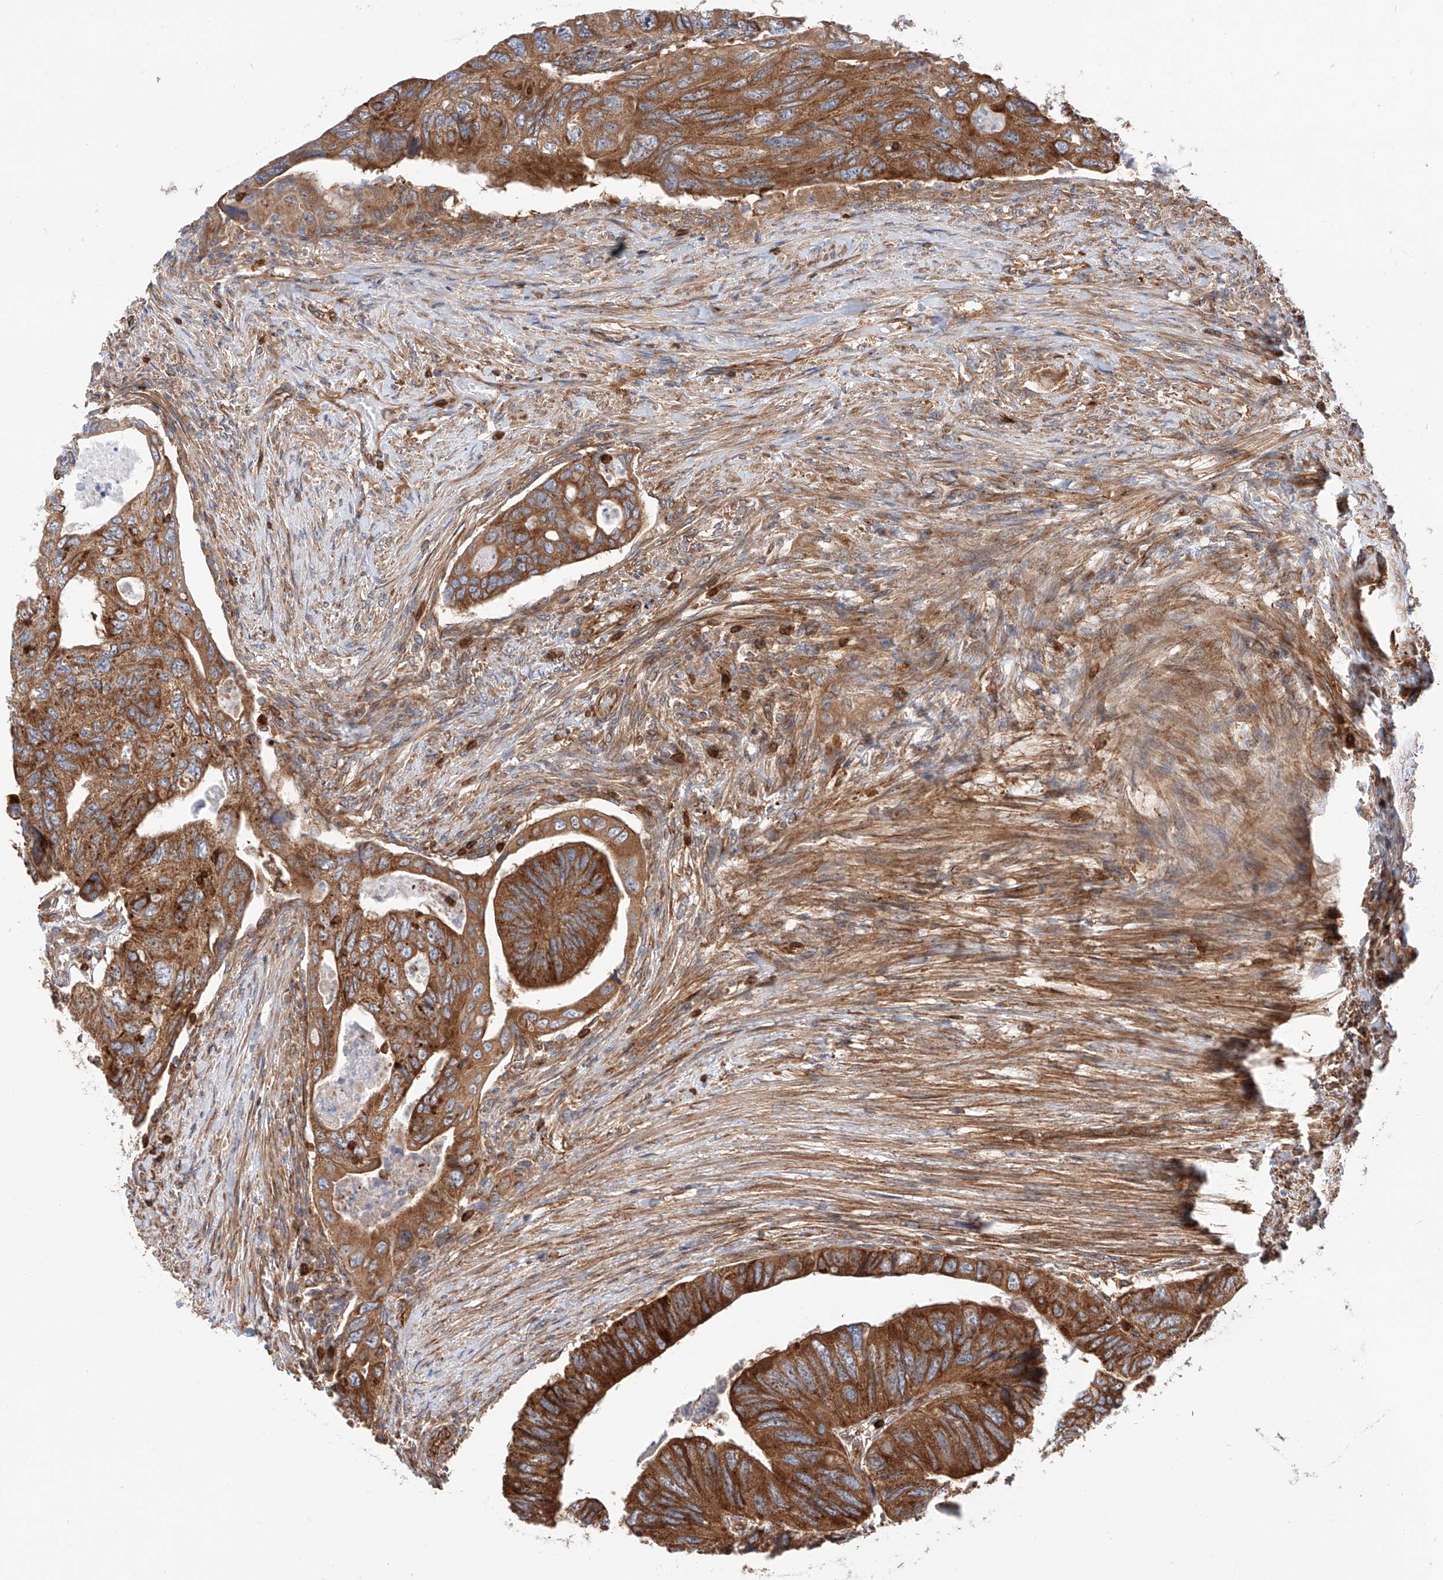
{"staining": {"intensity": "strong", "quantity": ">75%", "location": "cytoplasmic/membranous"}, "tissue": "colorectal cancer", "cell_type": "Tumor cells", "image_type": "cancer", "snomed": [{"axis": "morphology", "description": "Adenocarcinoma, NOS"}, {"axis": "topography", "description": "Rectum"}], "caption": "Adenocarcinoma (colorectal) stained for a protein exhibits strong cytoplasmic/membranous positivity in tumor cells.", "gene": "ISCA2", "patient": {"sex": "male", "age": 63}}